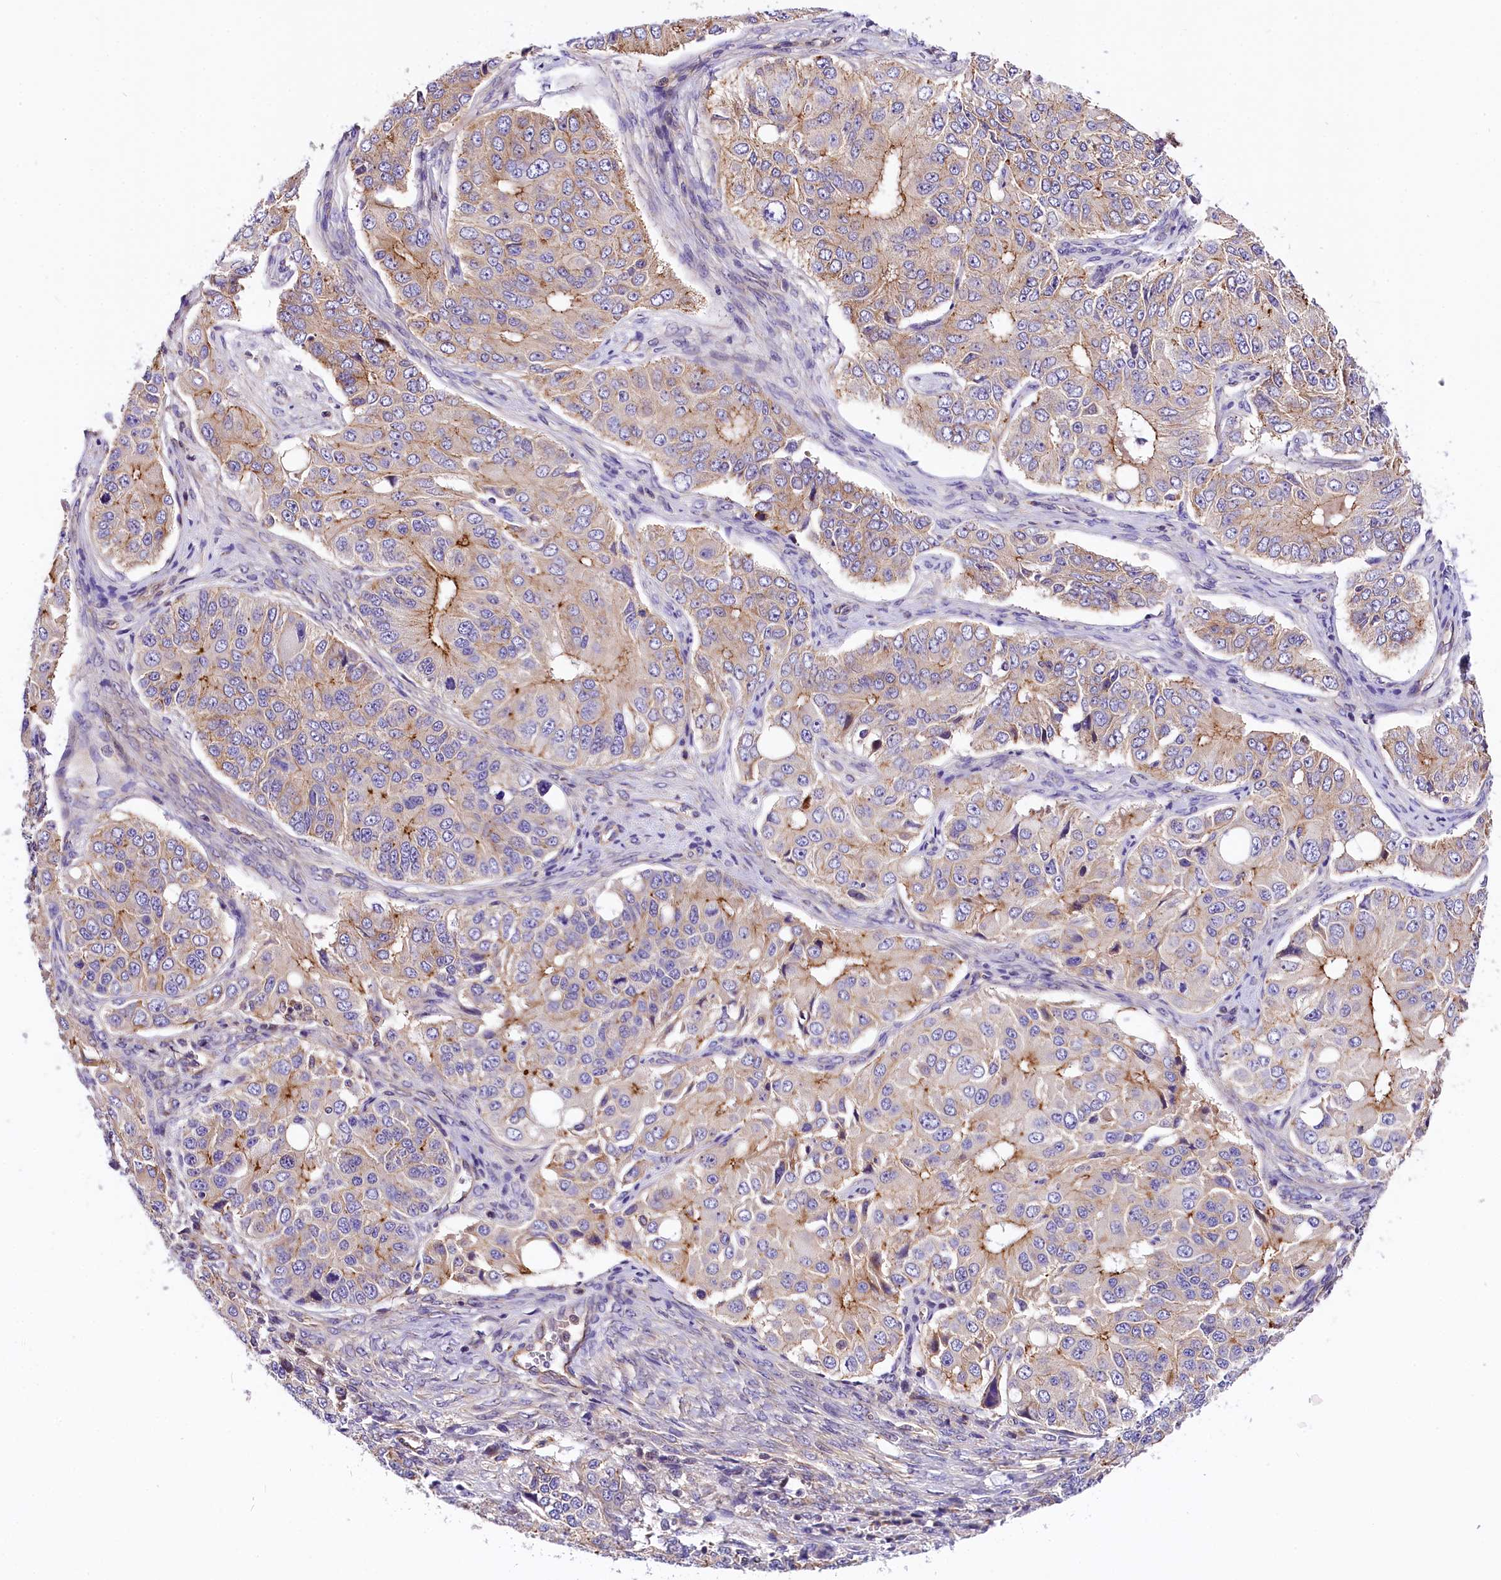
{"staining": {"intensity": "moderate", "quantity": "<25%", "location": "cytoplasmic/membranous"}, "tissue": "ovarian cancer", "cell_type": "Tumor cells", "image_type": "cancer", "snomed": [{"axis": "morphology", "description": "Carcinoma, endometroid"}, {"axis": "topography", "description": "Ovary"}], "caption": "Immunohistochemical staining of human ovarian cancer displays moderate cytoplasmic/membranous protein positivity in about <25% of tumor cells.", "gene": "ARMC6", "patient": {"sex": "female", "age": 51}}